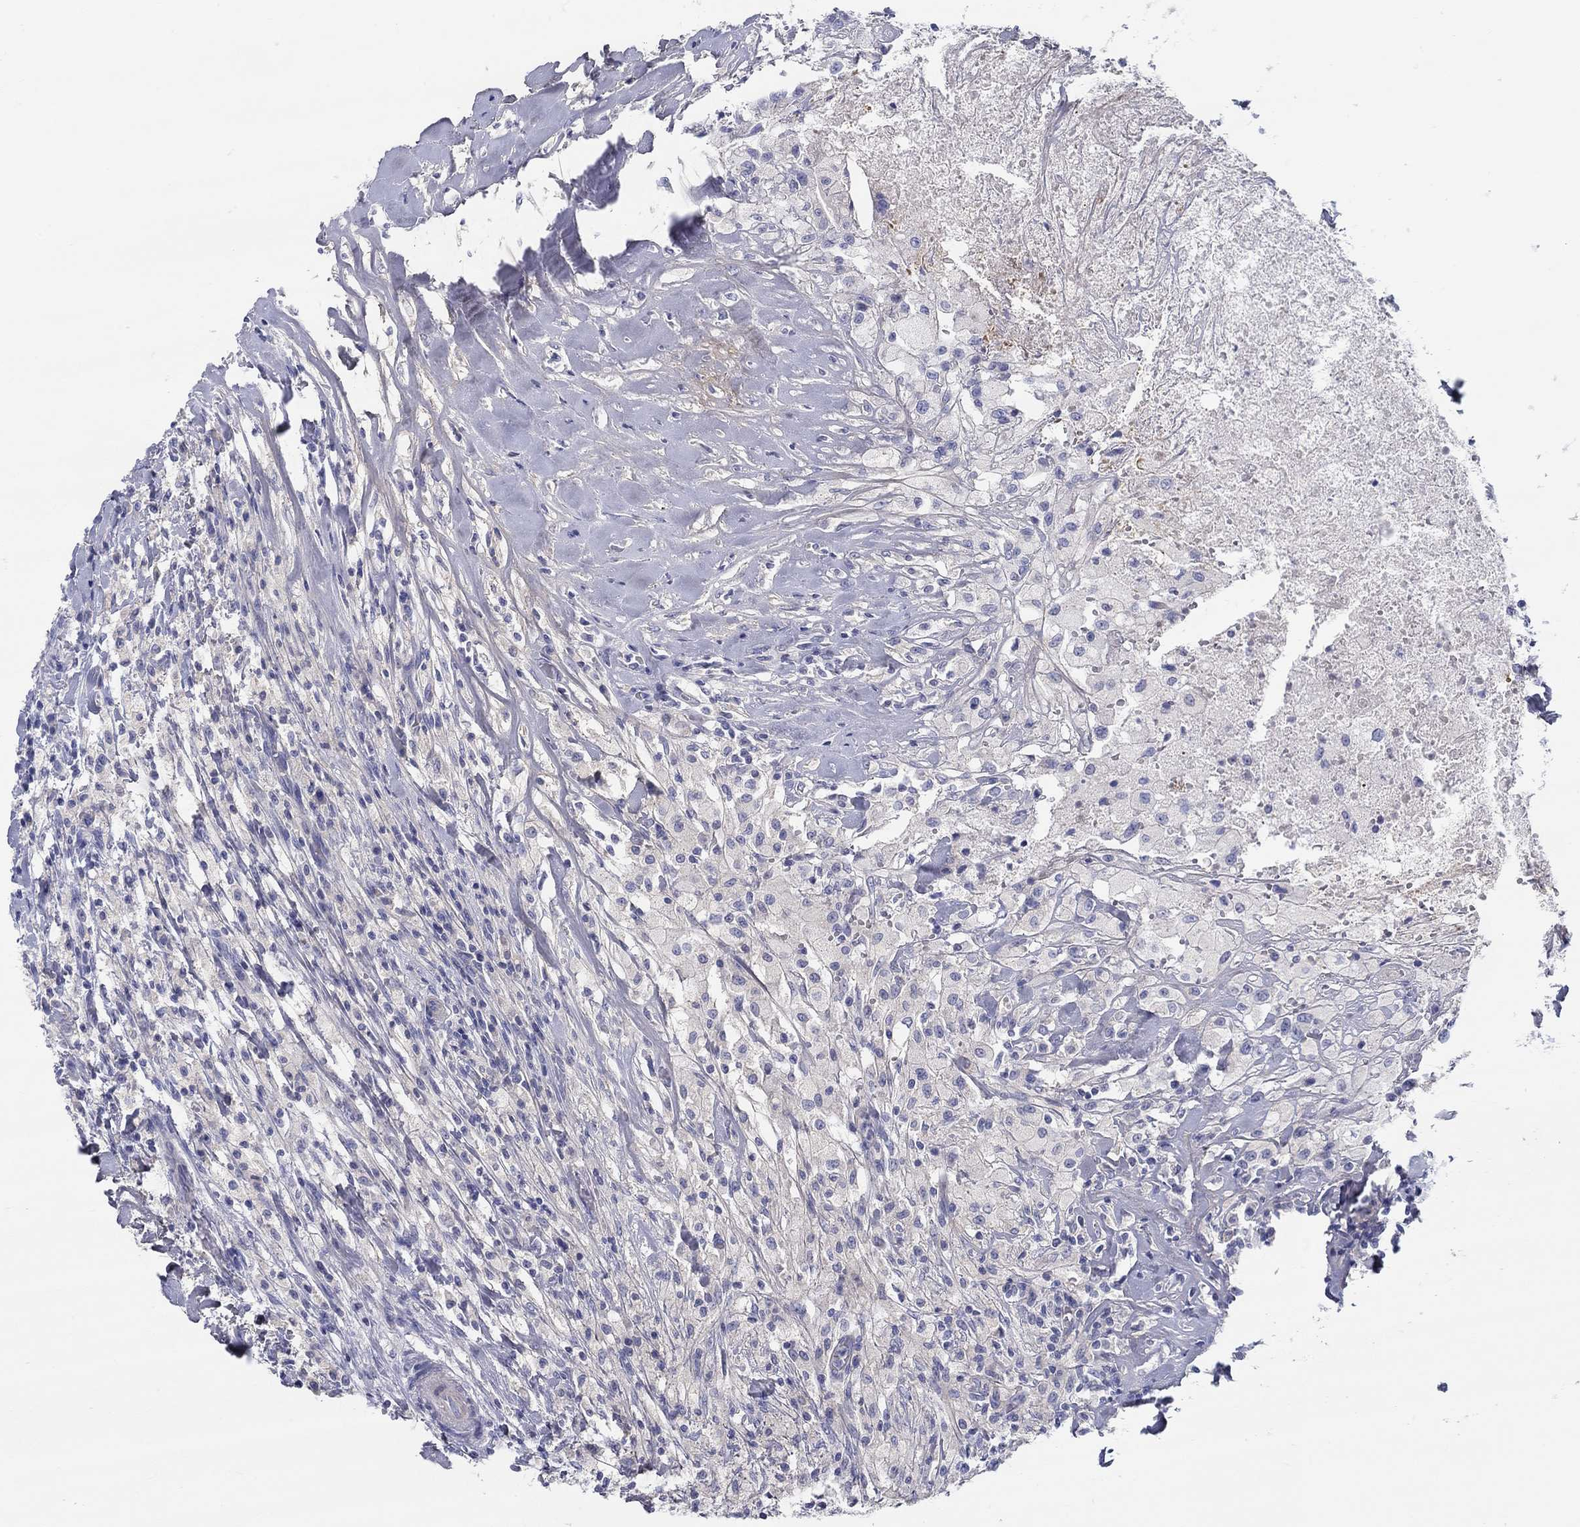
{"staining": {"intensity": "negative", "quantity": "none", "location": "none"}, "tissue": "testis cancer", "cell_type": "Tumor cells", "image_type": "cancer", "snomed": [{"axis": "morphology", "description": "Necrosis, NOS"}, {"axis": "morphology", "description": "Carcinoma, Embryonal, NOS"}, {"axis": "topography", "description": "Testis"}], "caption": "This histopathology image is of testis embryonal carcinoma stained with immunohistochemistry (IHC) to label a protein in brown with the nuclei are counter-stained blue. There is no positivity in tumor cells.", "gene": "HAPLN4", "patient": {"sex": "male", "age": 19}}